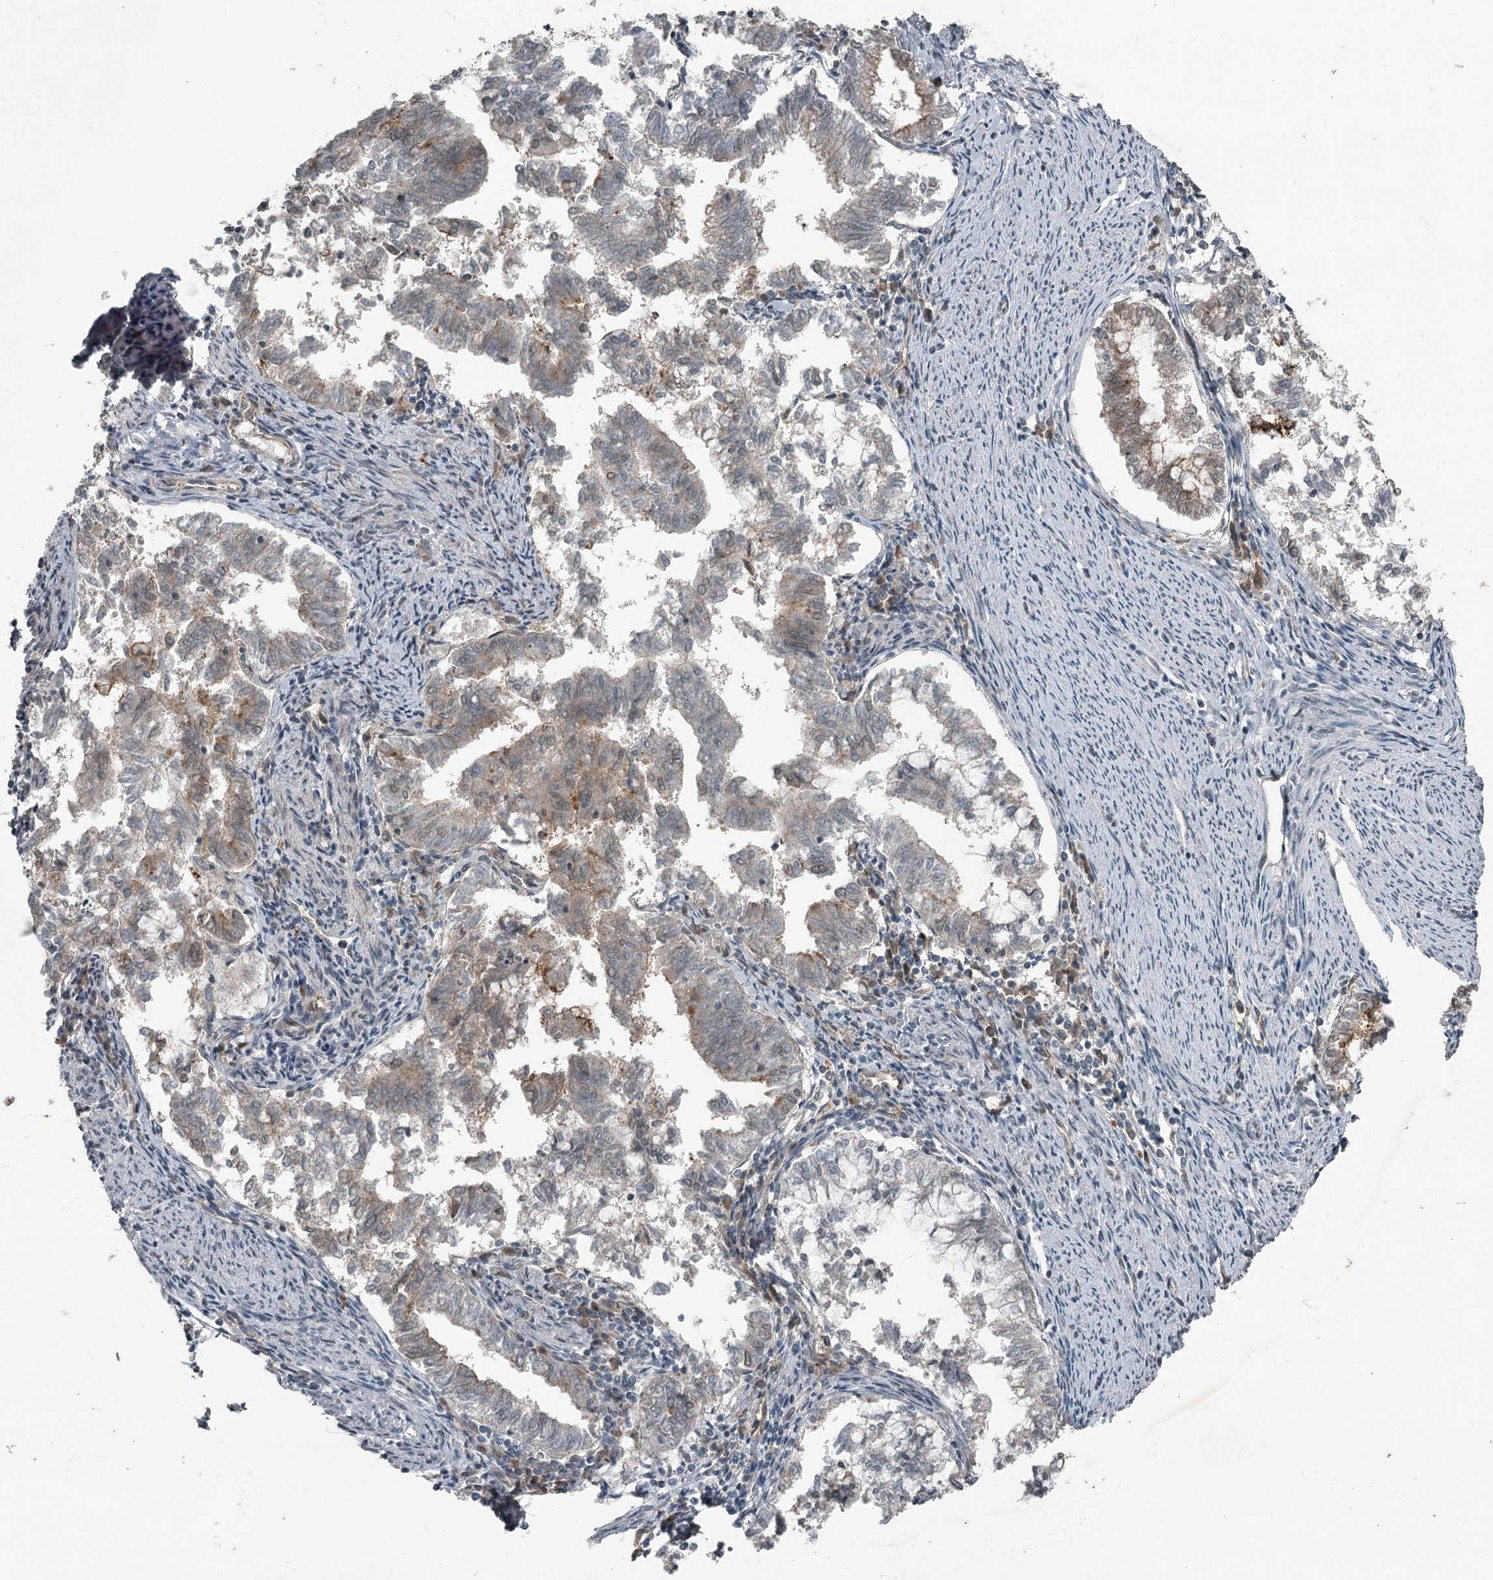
{"staining": {"intensity": "weak", "quantity": "<25%", "location": "cytoplasmic/membranous"}, "tissue": "endometrial cancer", "cell_type": "Tumor cells", "image_type": "cancer", "snomed": [{"axis": "morphology", "description": "Adenocarcinoma, NOS"}, {"axis": "topography", "description": "Endometrium"}], "caption": "This image is of adenocarcinoma (endometrial) stained with IHC to label a protein in brown with the nuclei are counter-stained blue. There is no positivity in tumor cells.", "gene": "SLC39A8", "patient": {"sex": "female", "age": 79}}